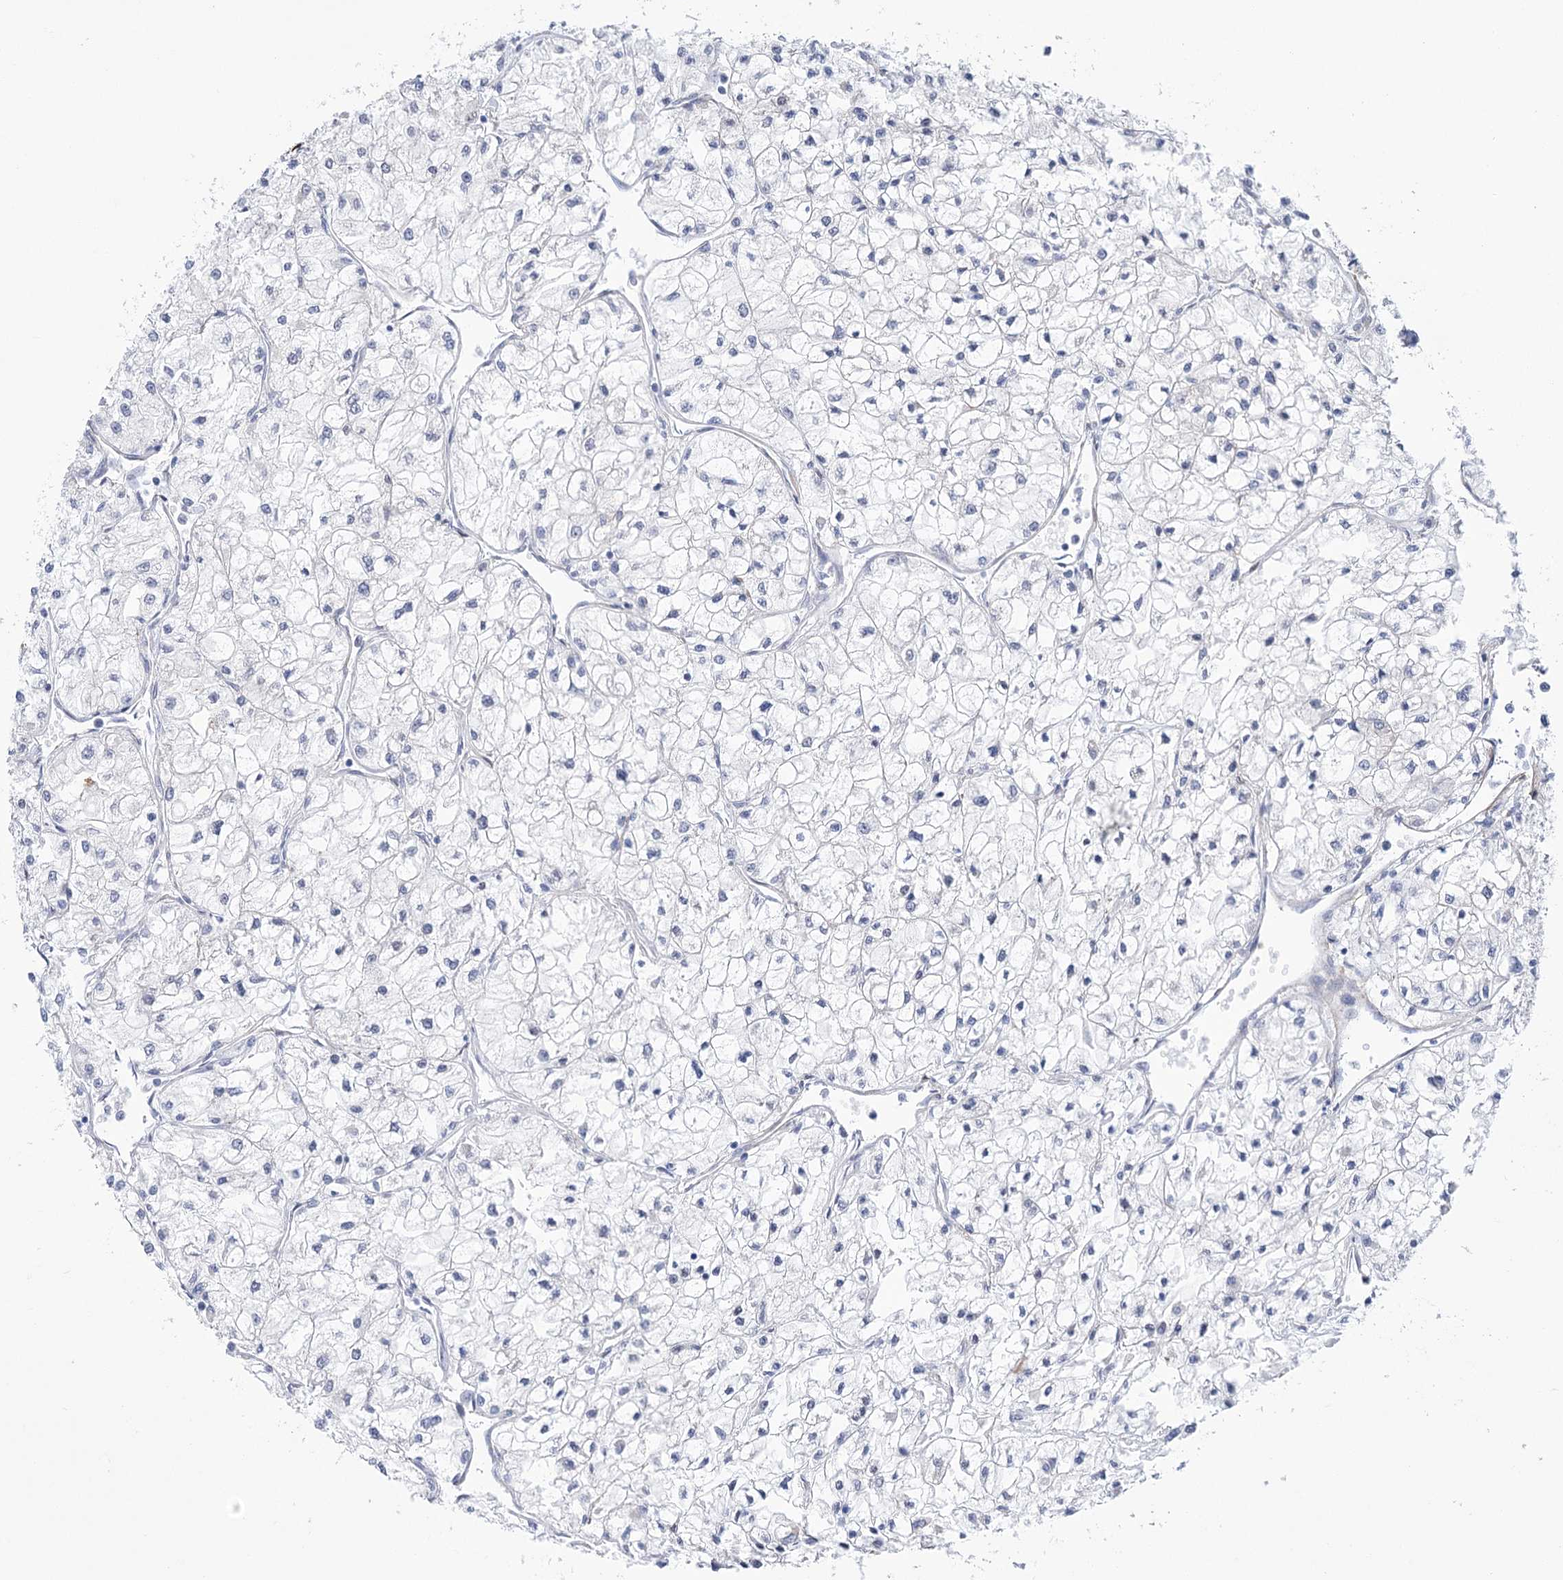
{"staining": {"intensity": "negative", "quantity": "none", "location": "none"}, "tissue": "renal cancer", "cell_type": "Tumor cells", "image_type": "cancer", "snomed": [{"axis": "morphology", "description": "Adenocarcinoma, NOS"}, {"axis": "topography", "description": "Kidney"}], "caption": "An image of renal adenocarcinoma stained for a protein demonstrates no brown staining in tumor cells.", "gene": "WASHC3", "patient": {"sex": "male", "age": 80}}